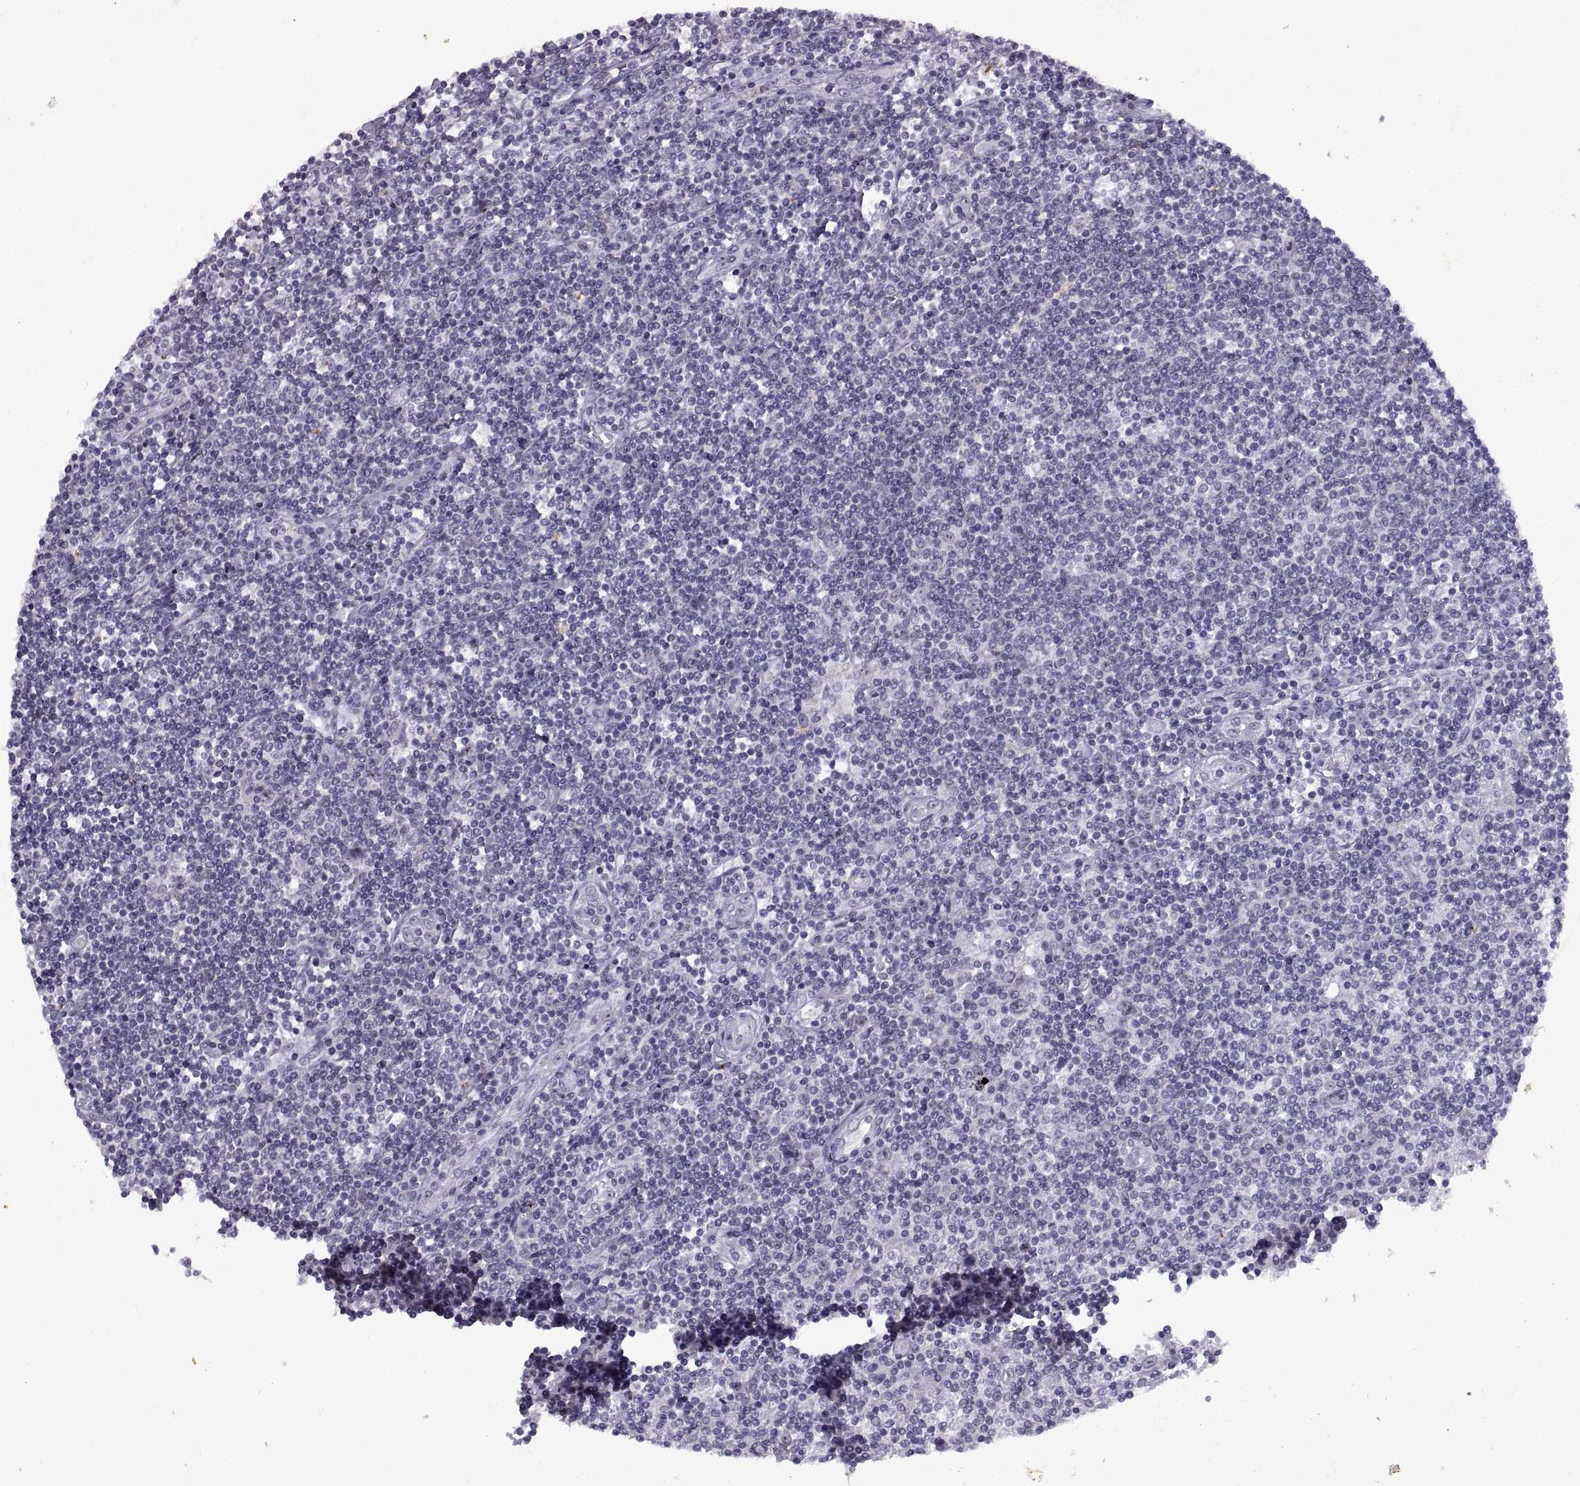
{"staining": {"intensity": "weak", "quantity": "<25%", "location": "nuclear"}, "tissue": "lymphoma", "cell_type": "Tumor cells", "image_type": "cancer", "snomed": [{"axis": "morphology", "description": "Hodgkin's disease, NOS"}, {"axis": "topography", "description": "Lymph node"}], "caption": "Tumor cells show no significant staining in lymphoma.", "gene": "SINHCAF", "patient": {"sex": "male", "age": 40}}